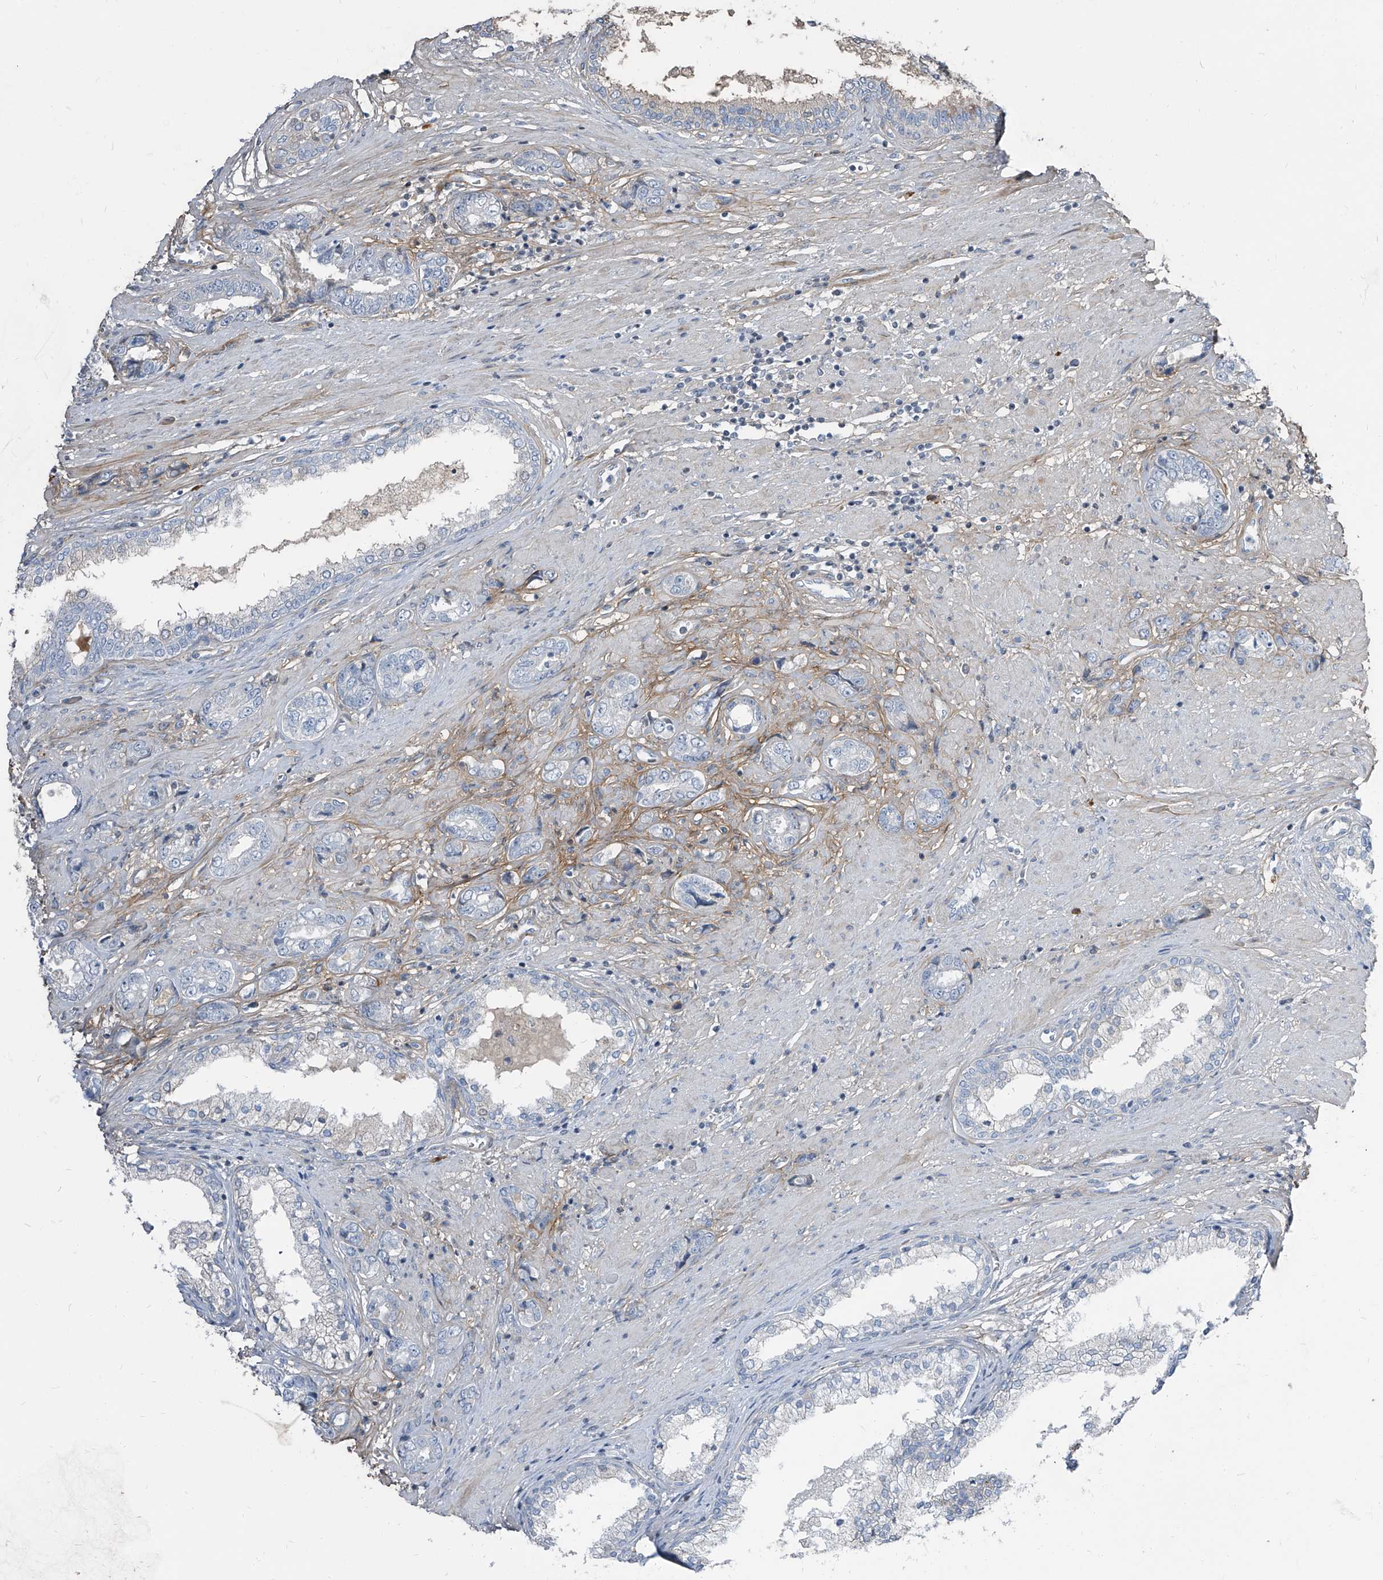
{"staining": {"intensity": "negative", "quantity": "none", "location": "none"}, "tissue": "prostate cancer", "cell_type": "Tumor cells", "image_type": "cancer", "snomed": [{"axis": "morphology", "description": "Adenocarcinoma, High grade"}, {"axis": "topography", "description": "Prostate"}], "caption": "Immunohistochemistry (IHC) of human prostate high-grade adenocarcinoma reveals no expression in tumor cells. Nuclei are stained in blue.", "gene": "HOXA3", "patient": {"sex": "male", "age": 61}}